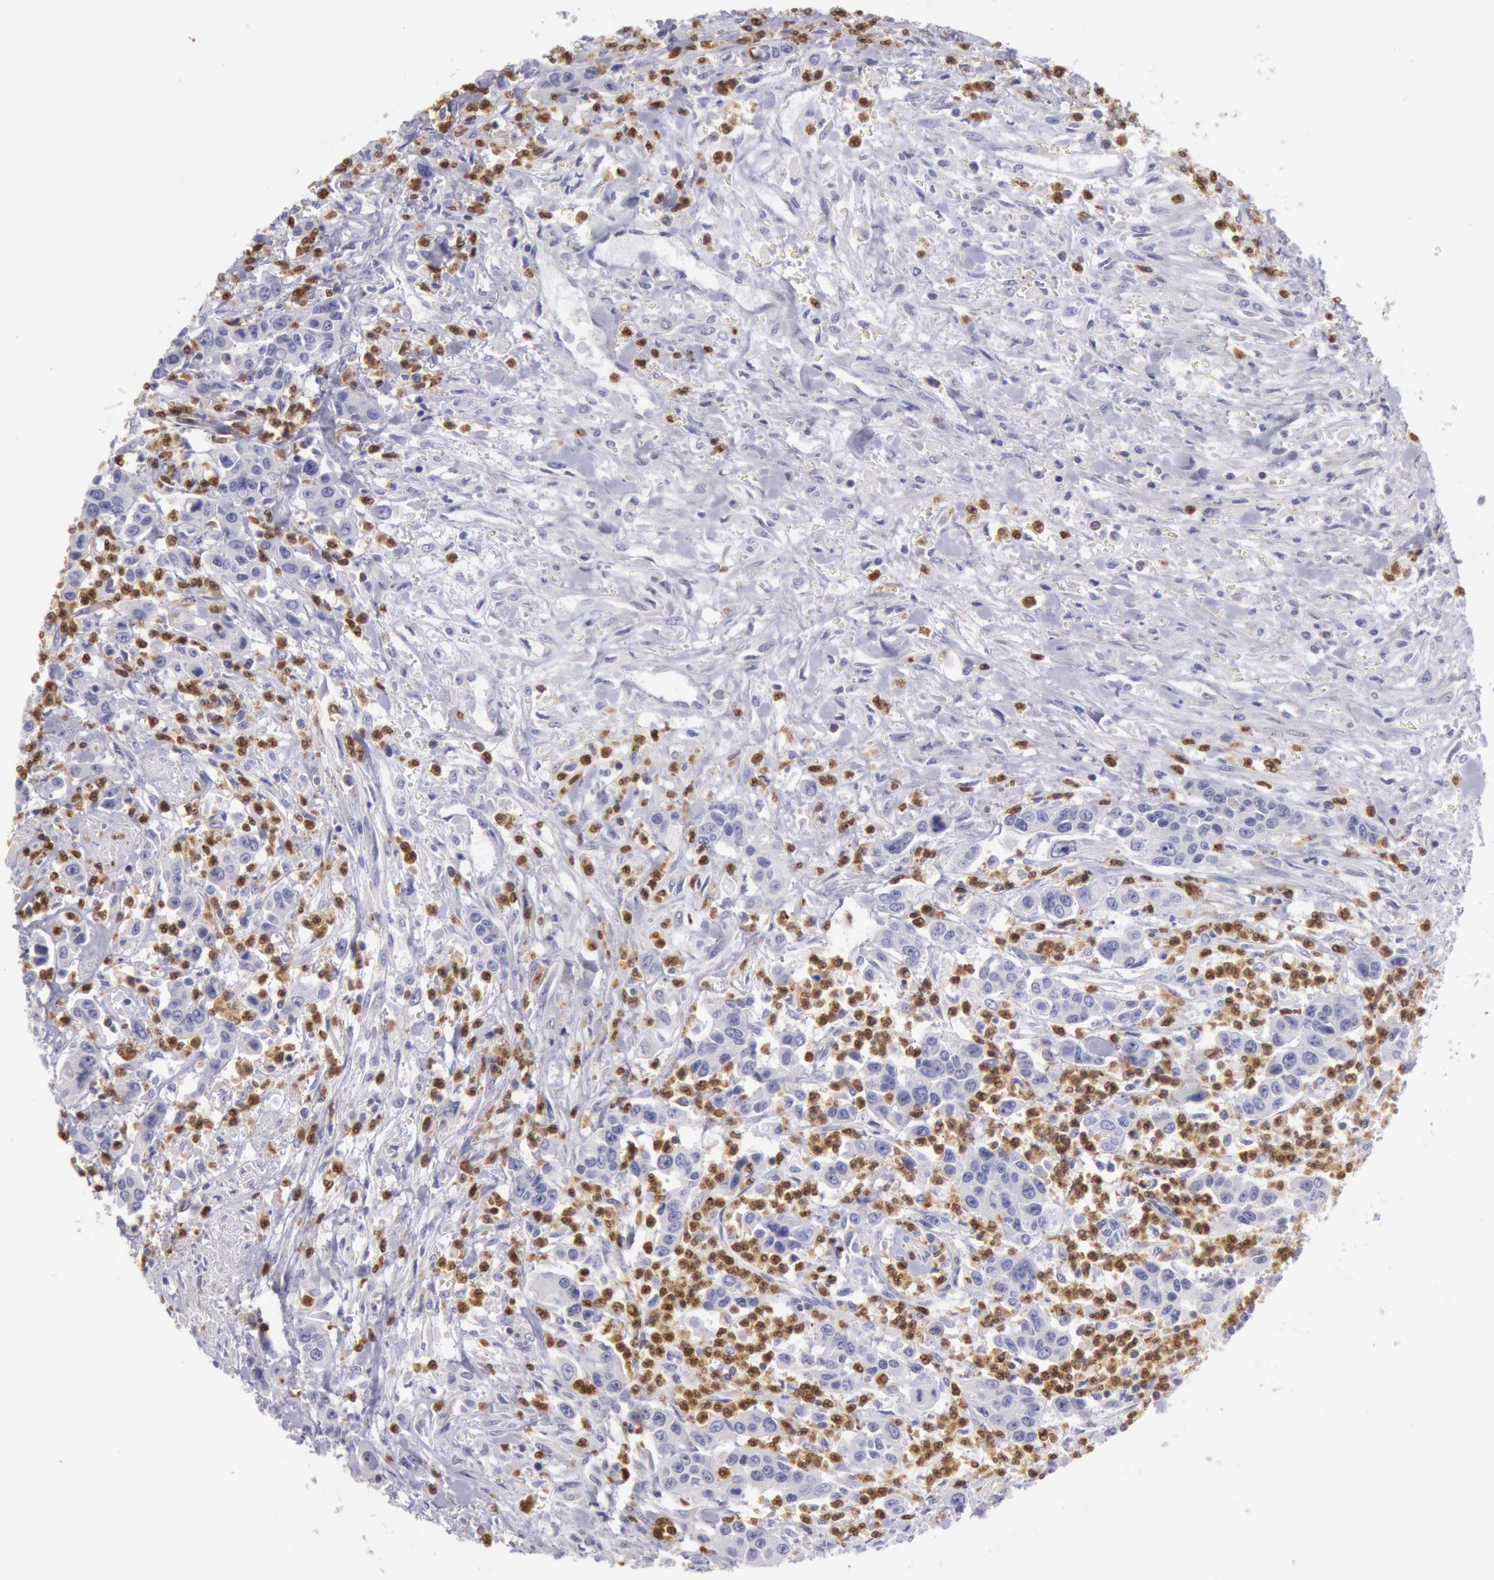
{"staining": {"intensity": "negative", "quantity": "none", "location": "none"}, "tissue": "urothelial cancer", "cell_type": "Tumor cells", "image_type": "cancer", "snomed": [{"axis": "morphology", "description": "Urothelial carcinoma, High grade"}, {"axis": "topography", "description": "Urinary bladder"}], "caption": "Immunohistochemical staining of human urothelial carcinoma (high-grade) exhibits no significant expression in tumor cells. The staining is performed using DAB (3,3'-diaminobenzidine) brown chromogen with nuclei counter-stained in using hematoxylin.", "gene": "RAB27A", "patient": {"sex": "male", "age": 86}}